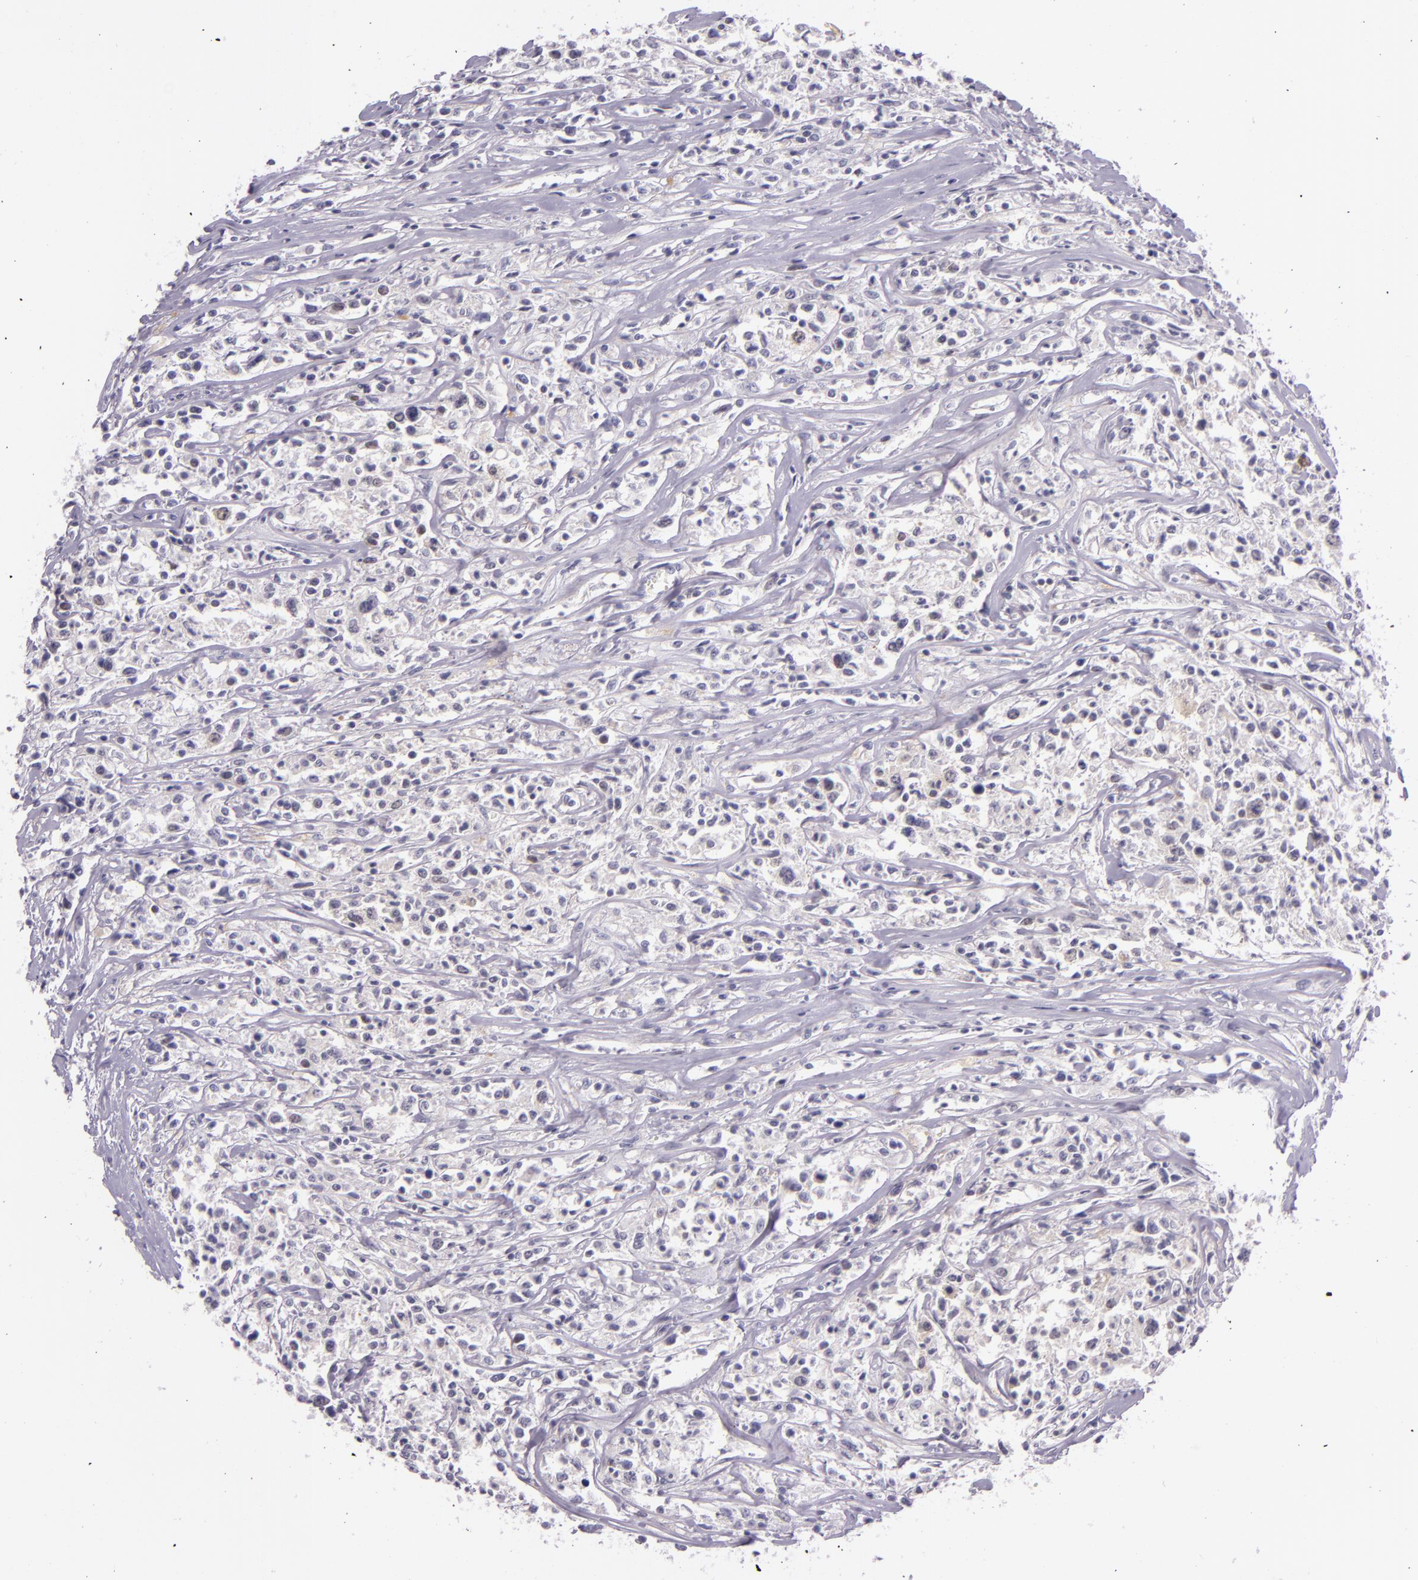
{"staining": {"intensity": "negative", "quantity": "none", "location": "none"}, "tissue": "lymphoma", "cell_type": "Tumor cells", "image_type": "cancer", "snomed": [{"axis": "morphology", "description": "Malignant lymphoma, non-Hodgkin's type, Low grade"}, {"axis": "topography", "description": "Small intestine"}], "caption": "The histopathology image shows no significant expression in tumor cells of low-grade malignant lymphoma, non-Hodgkin's type.", "gene": "HSP90AA1", "patient": {"sex": "female", "age": 59}}